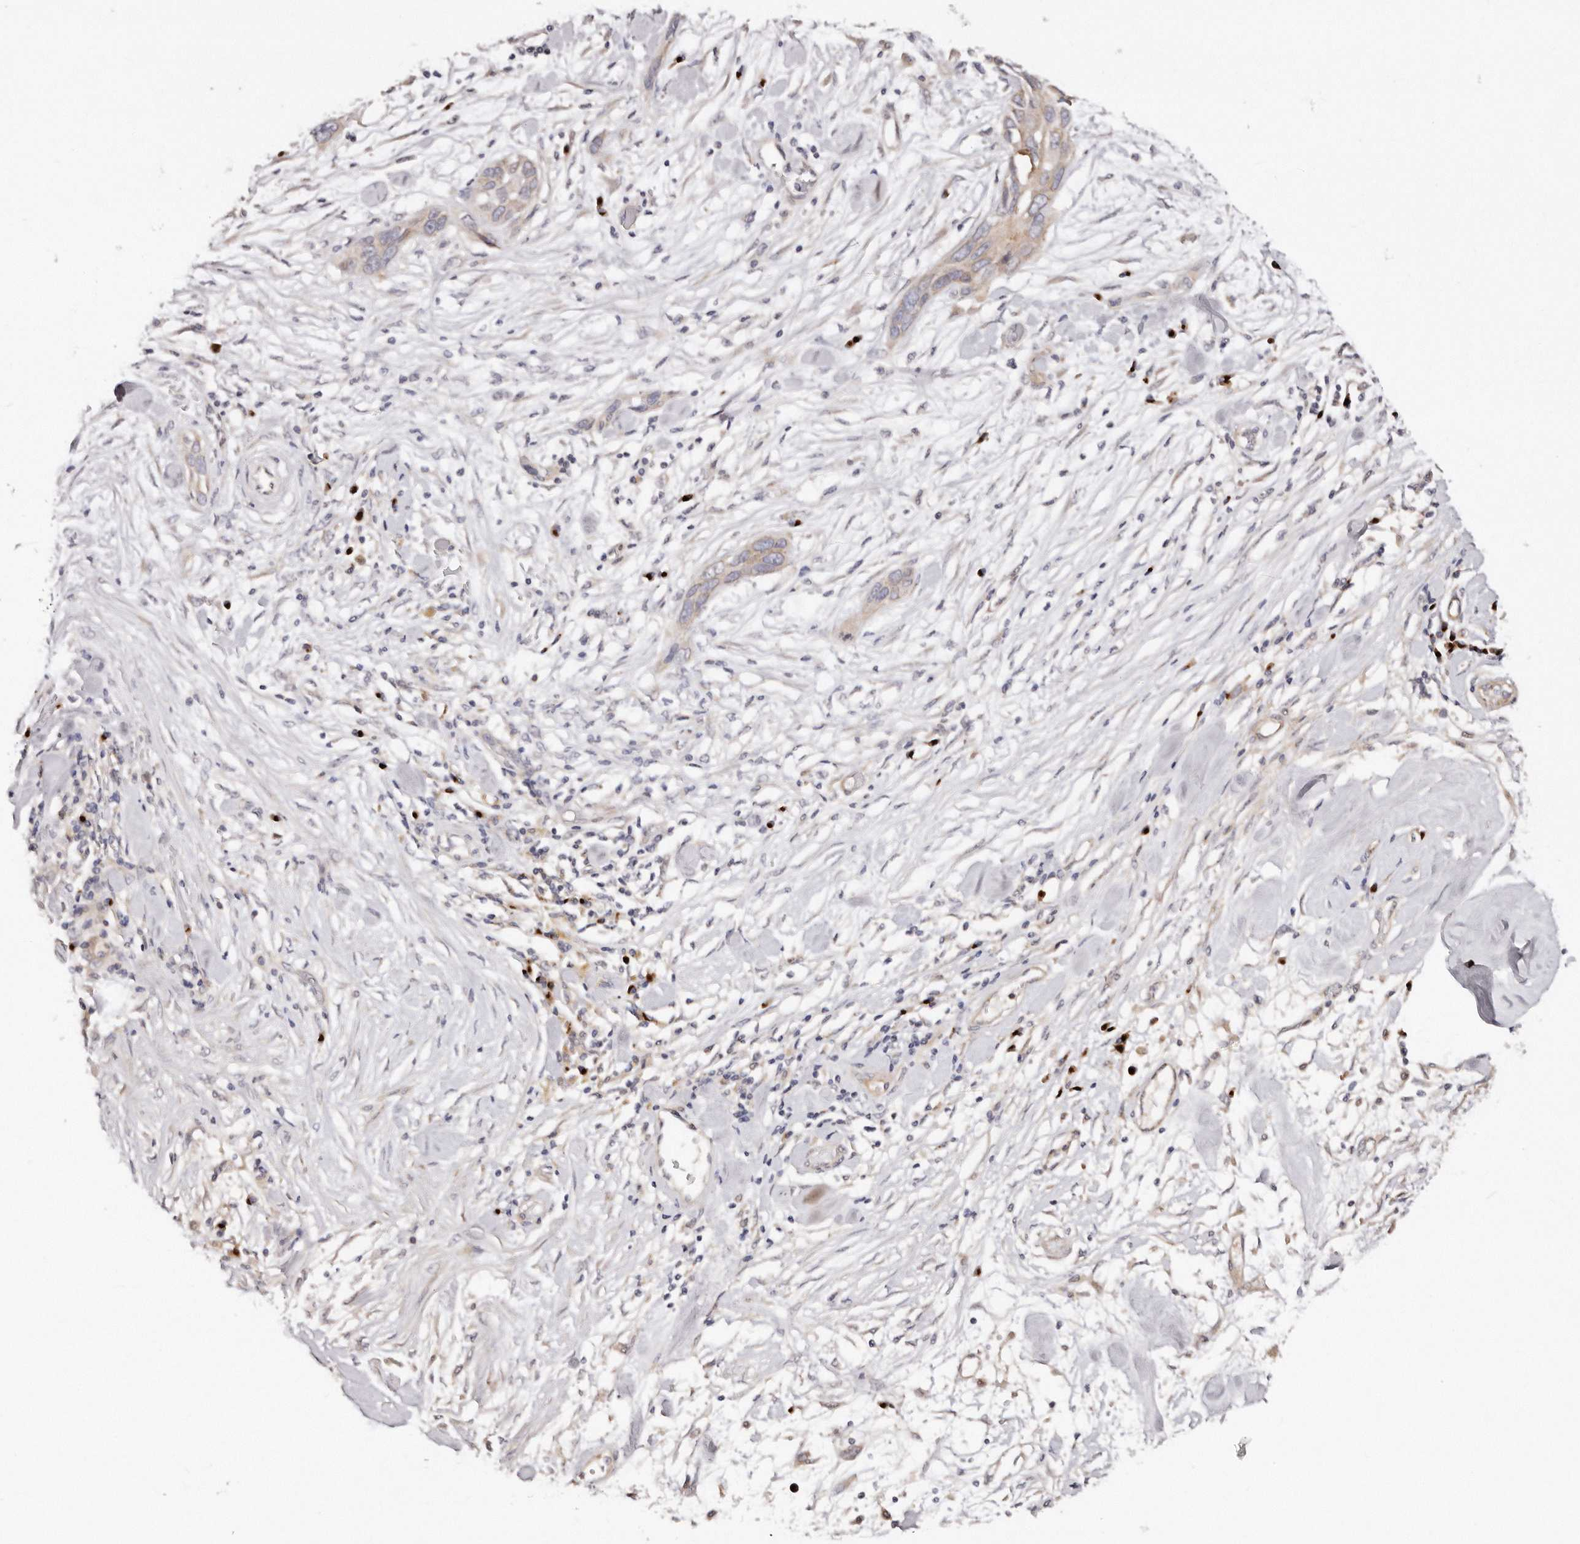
{"staining": {"intensity": "negative", "quantity": "none", "location": "none"}, "tissue": "pancreatic cancer", "cell_type": "Tumor cells", "image_type": "cancer", "snomed": [{"axis": "morphology", "description": "Adenocarcinoma, NOS"}, {"axis": "topography", "description": "Pancreas"}], "caption": "Tumor cells show no significant positivity in pancreatic adenocarcinoma.", "gene": "DACT2", "patient": {"sex": "female", "age": 60}}